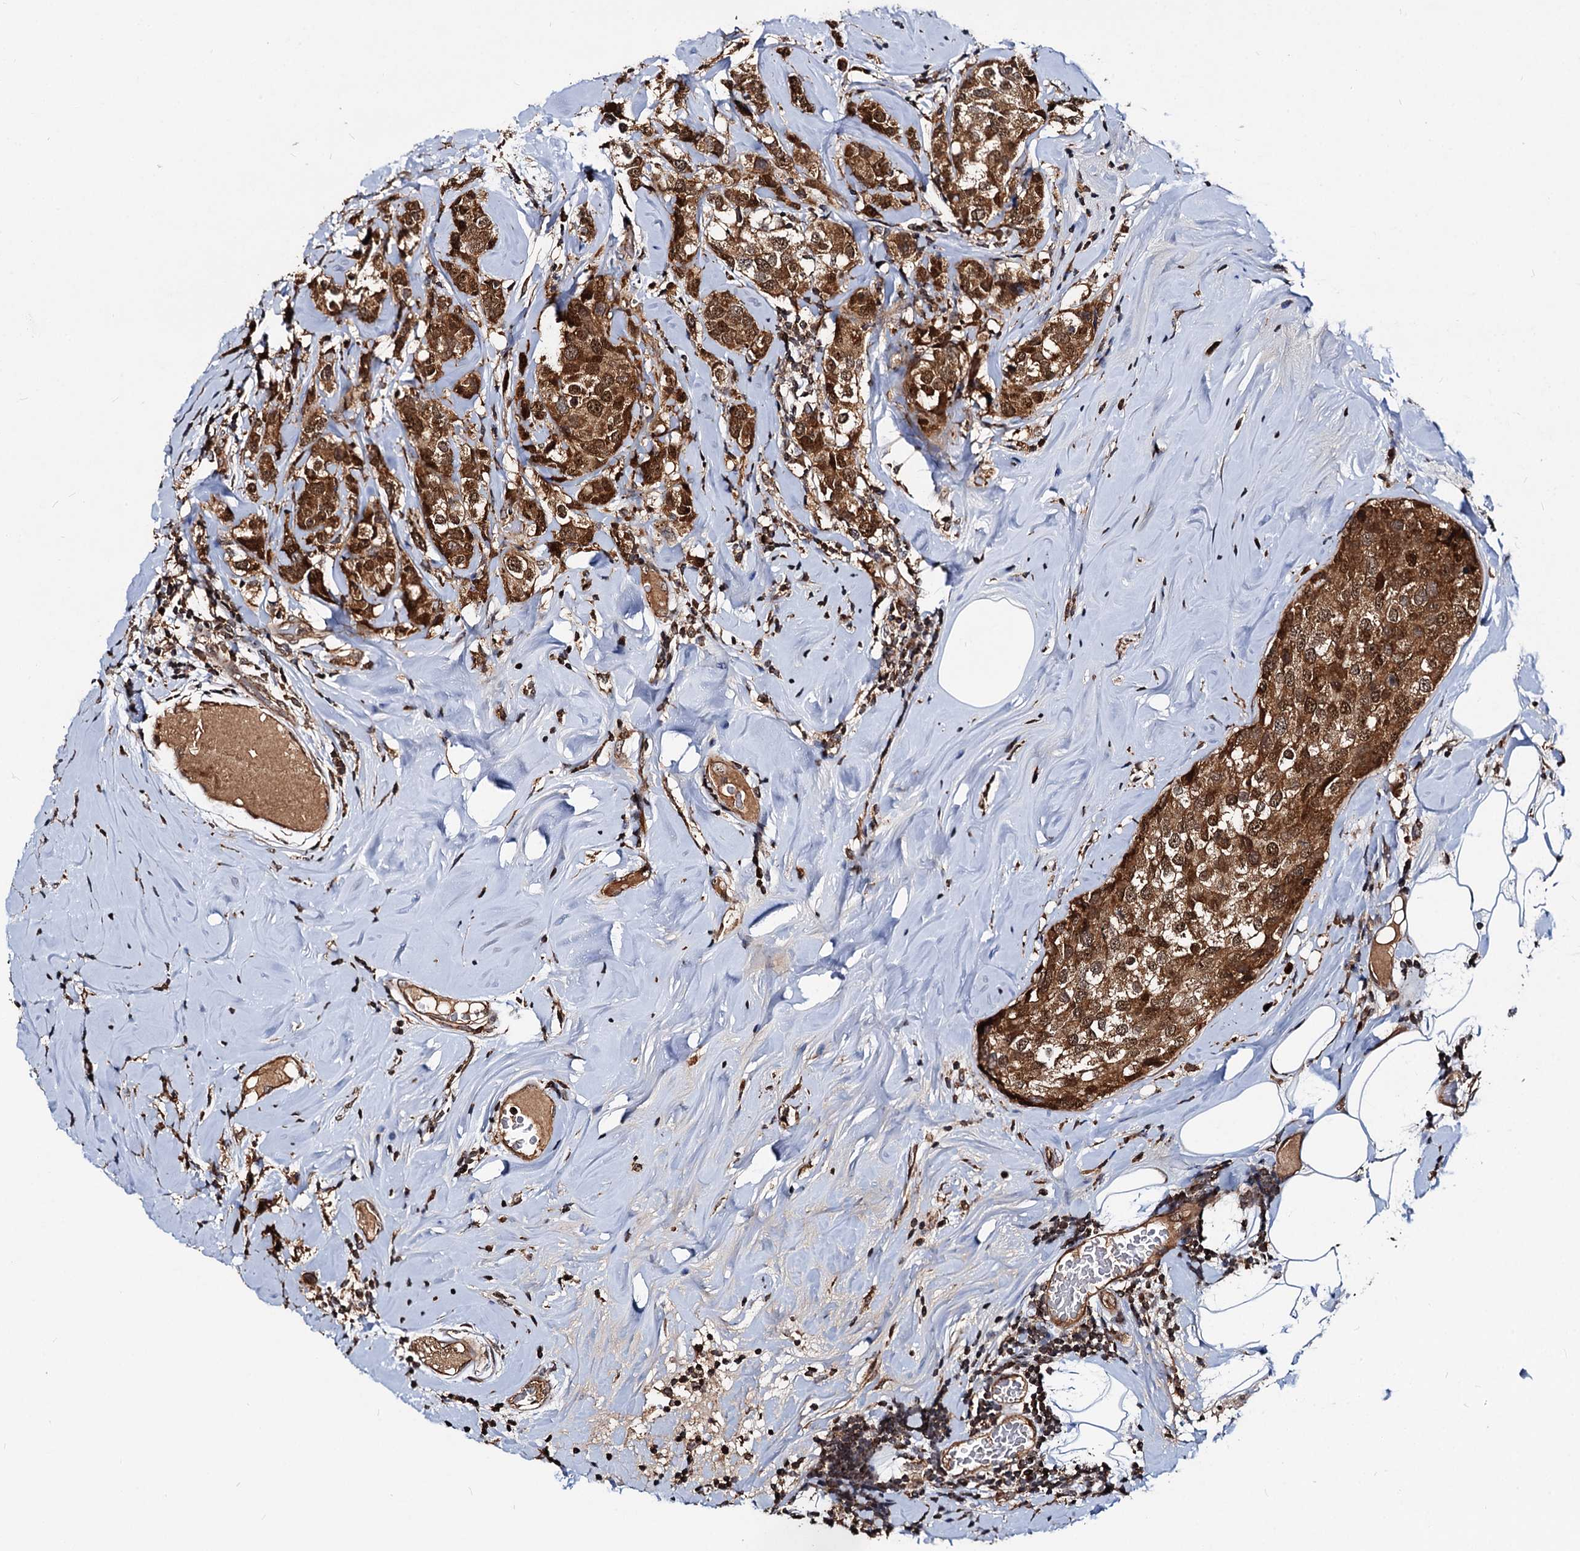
{"staining": {"intensity": "strong", "quantity": ">75%", "location": "cytoplasmic/membranous,nuclear"}, "tissue": "breast cancer", "cell_type": "Tumor cells", "image_type": "cancer", "snomed": [{"axis": "morphology", "description": "Lobular carcinoma"}, {"axis": "topography", "description": "Breast"}], "caption": "Breast lobular carcinoma stained for a protein (brown) displays strong cytoplasmic/membranous and nuclear positive expression in about >75% of tumor cells.", "gene": "CEP76", "patient": {"sex": "female", "age": 59}}